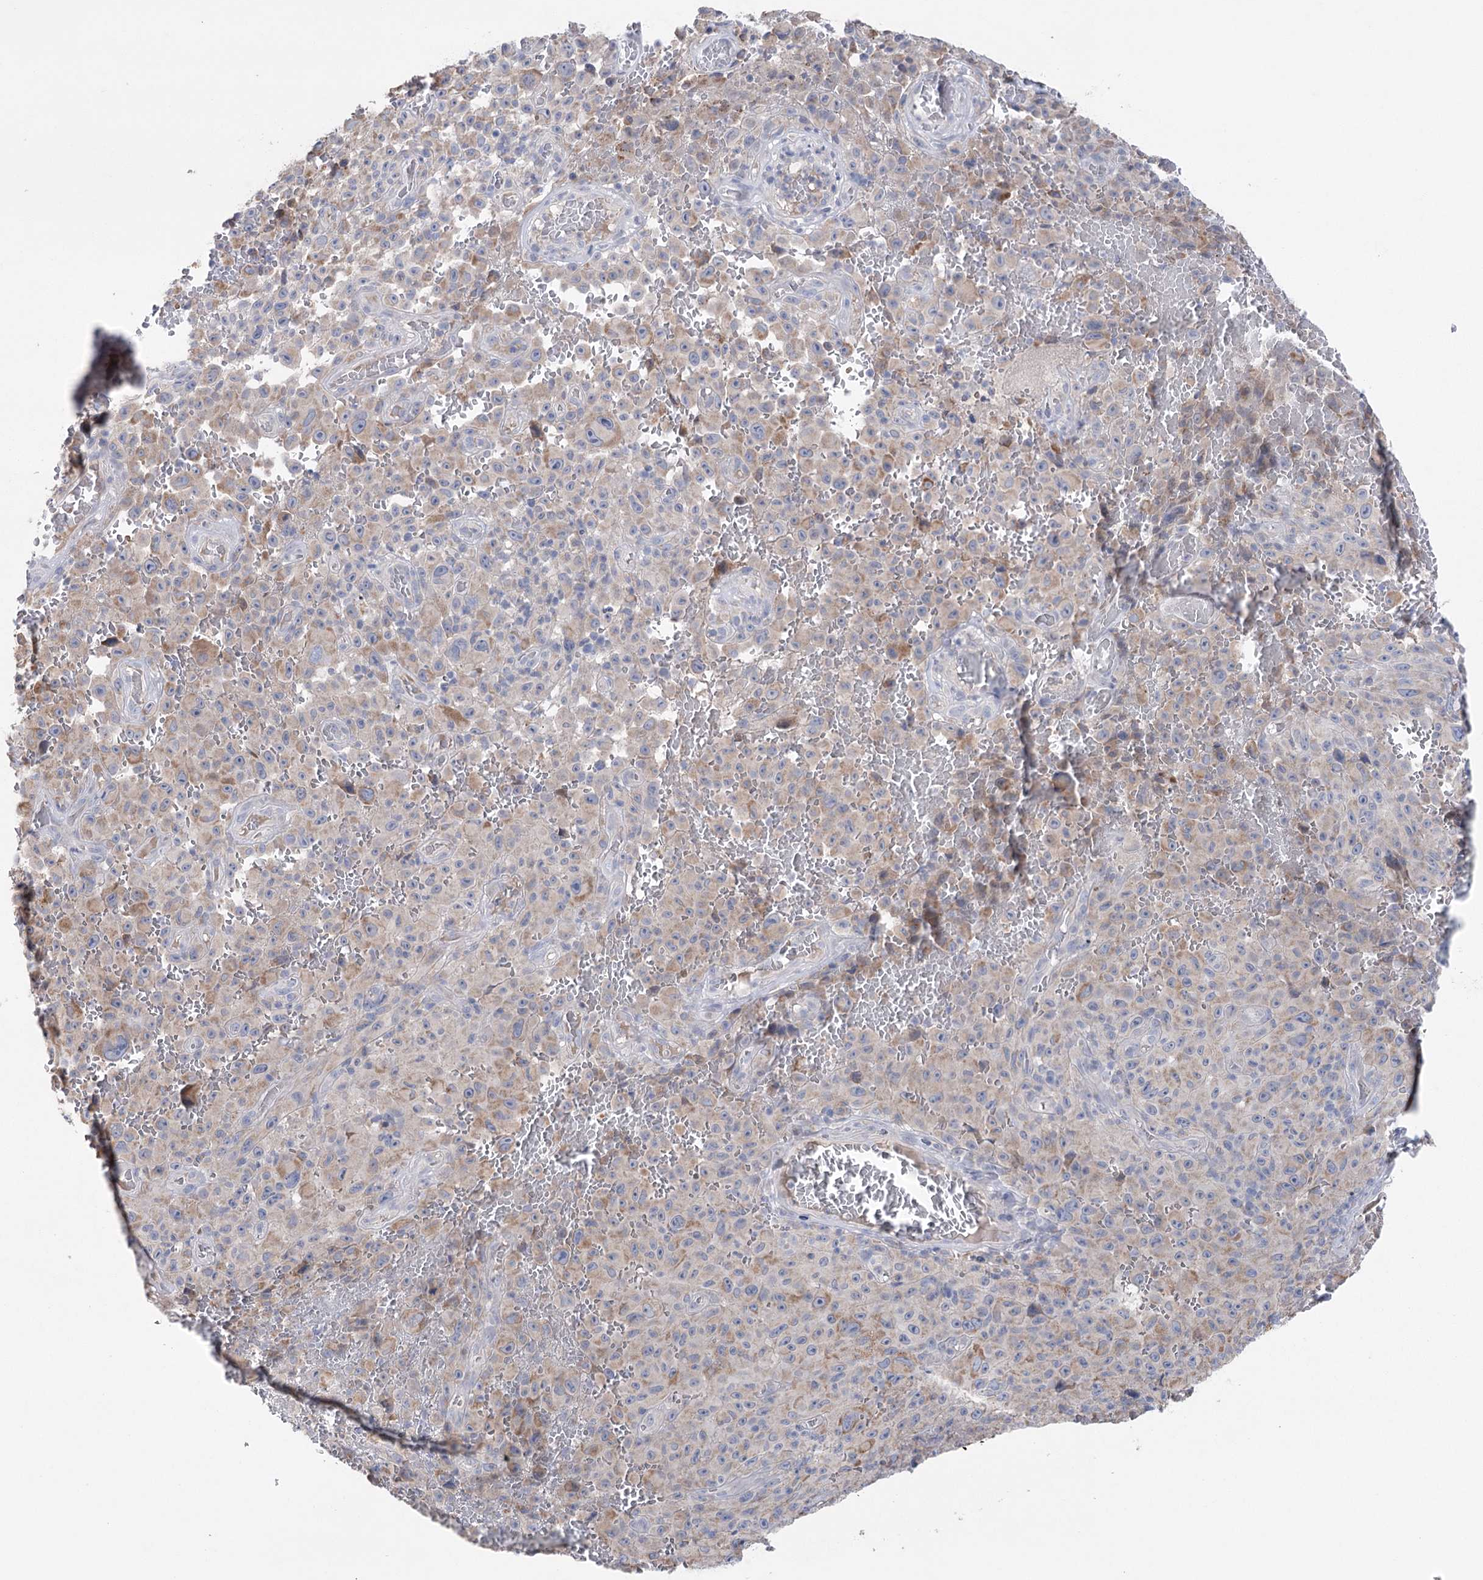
{"staining": {"intensity": "moderate", "quantity": "25%-75%", "location": "cytoplasmic/membranous"}, "tissue": "melanoma", "cell_type": "Tumor cells", "image_type": "cancer", "snomed": [{"axis": "morphology", "description": "Malignant melanoma, NOS"}, {"axis": "topography", "description": "Skin"}], "caption": "The histopathology image reveals staining of malignant melanoma, revealing moderate cytoplasmic/membranous protein staining (brown color) within tumor cells.", "gene": "MTCH2", "patient": {"sex": "female", "age": 82}}